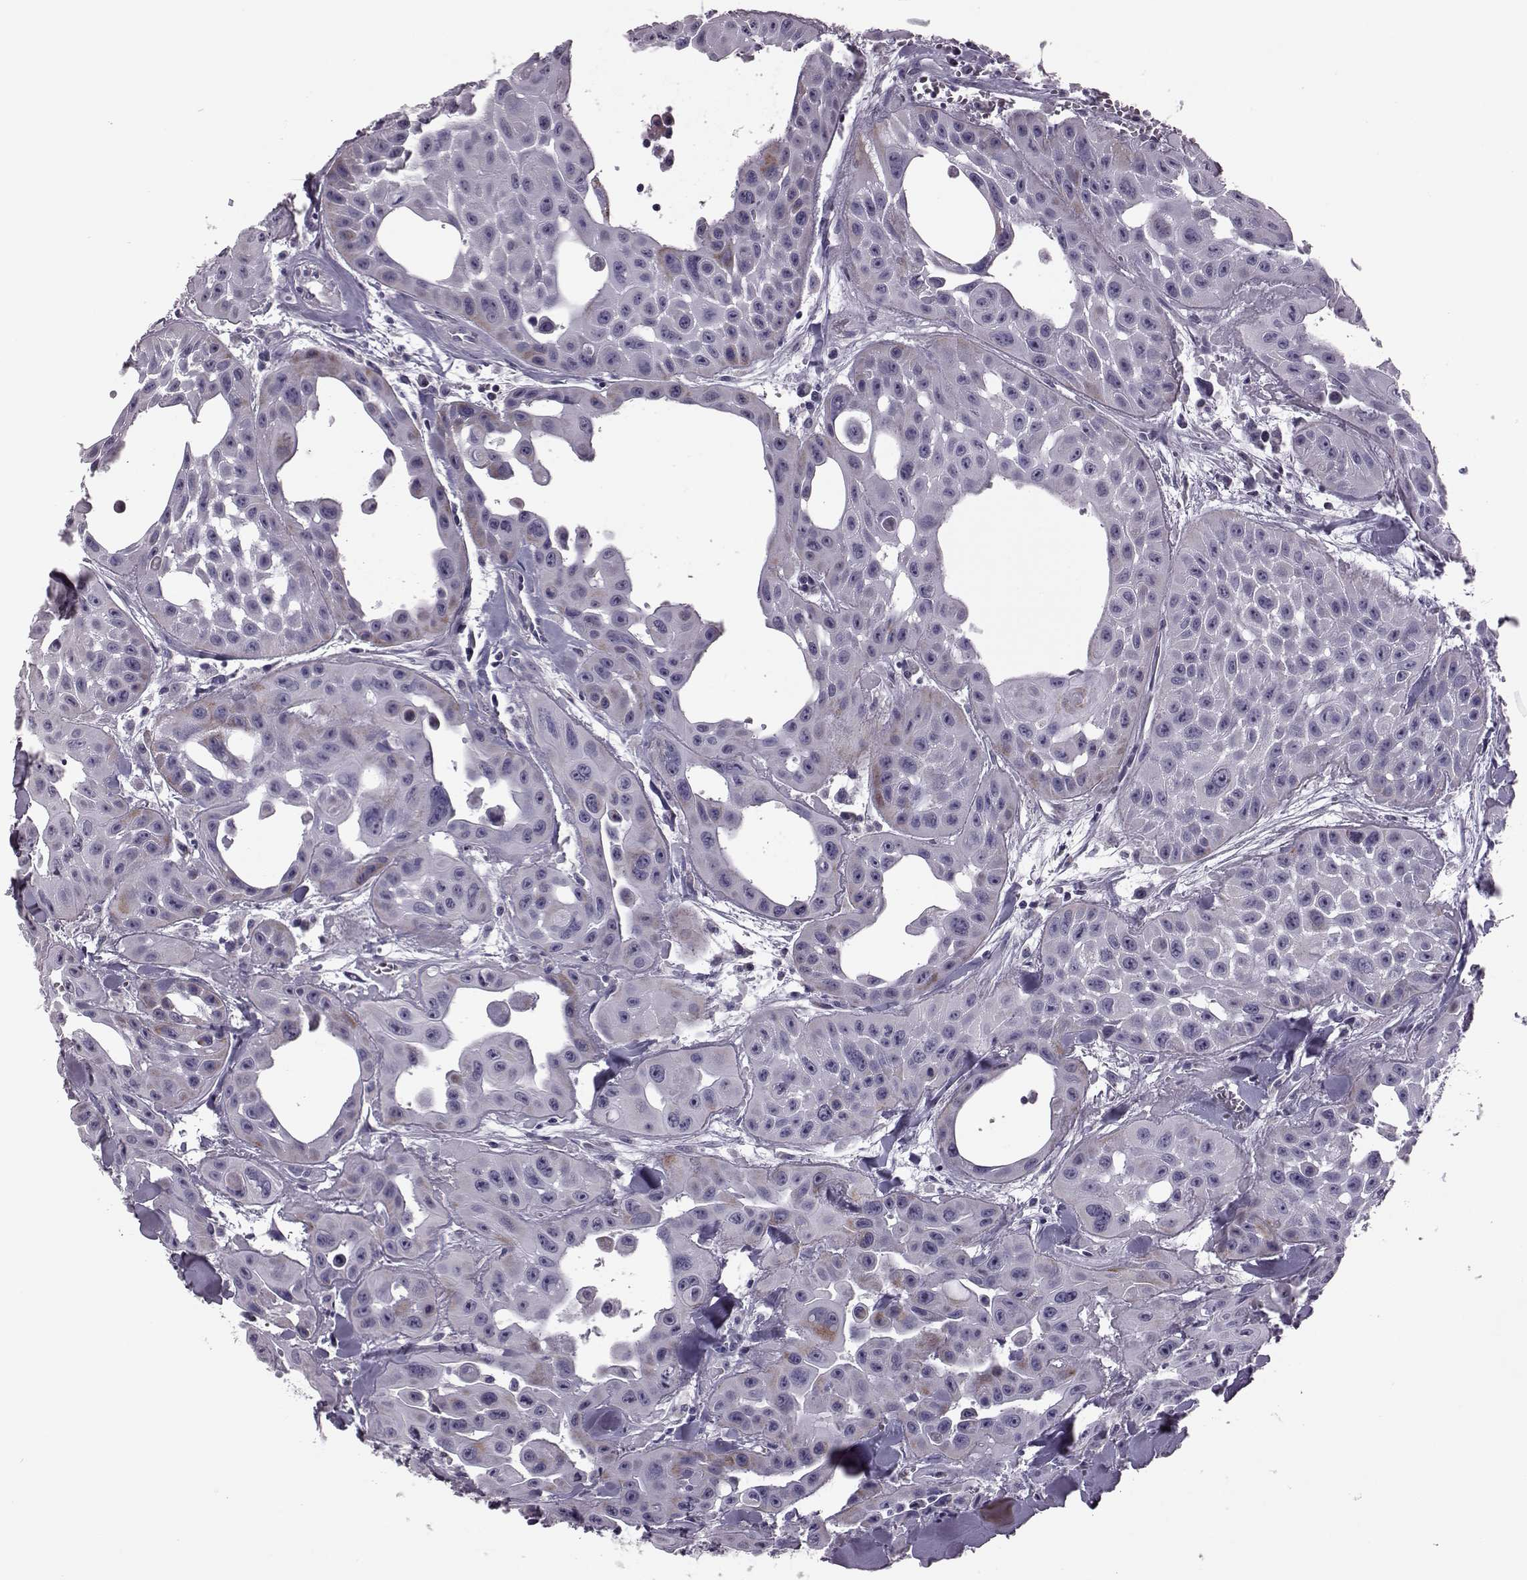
{"staining": {"intensity": "weak", "quantity": "<25%", "location": "cytoplasmic/membranous"}, "tissue": "head and neck cancer", "cell_type": "Tumor cells", "image_type": "cancer", "snomed": [{"axis": "morphology", "description": "Adenocarcinoma, NOS"}, {"axis": "topography", "description": "Head-Neck"}], "caption": "DAB immunohistochemical staining of adenocarcinoma (head and neck) exhibits no significant expression in tumor cells.", "gene": "RIMS2", "patient": {"sex": "male", "age": 73}}